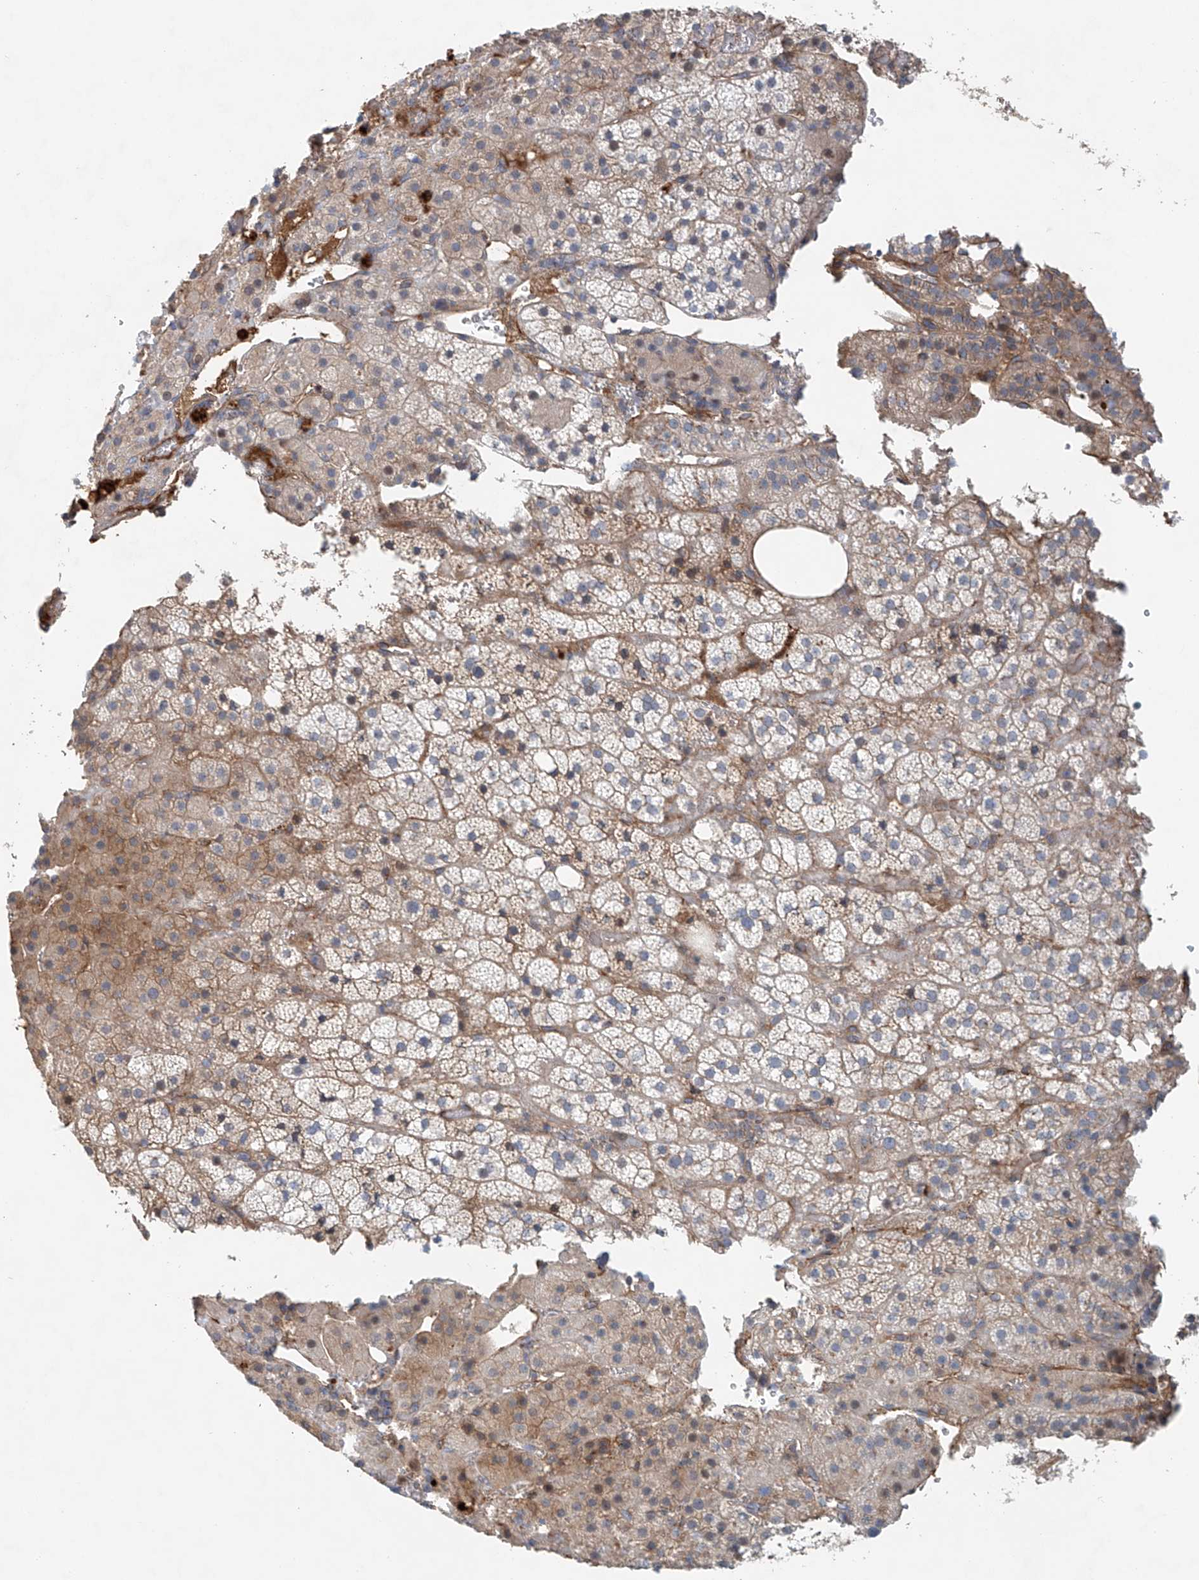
{"staining": {"intensity": "weak", "quantity": "<25%", "location": "cytoplasmic/membranous"}, "tissue": "adrenal gland", "cell_type": "Glandular cells", "image_type": "normal", "snomed": [{"axis": "morphology", "description": "Normal tissue, NOS"}, {"axis": "topography", "description": "Adrenal gland"}], "caption": "The histopathology image shows no staining of glandular cells in normal adrenal gland. Nuclei are stained in blue.", "gene": "FRYL", "patient": {"sex": "female", "age": 59}}